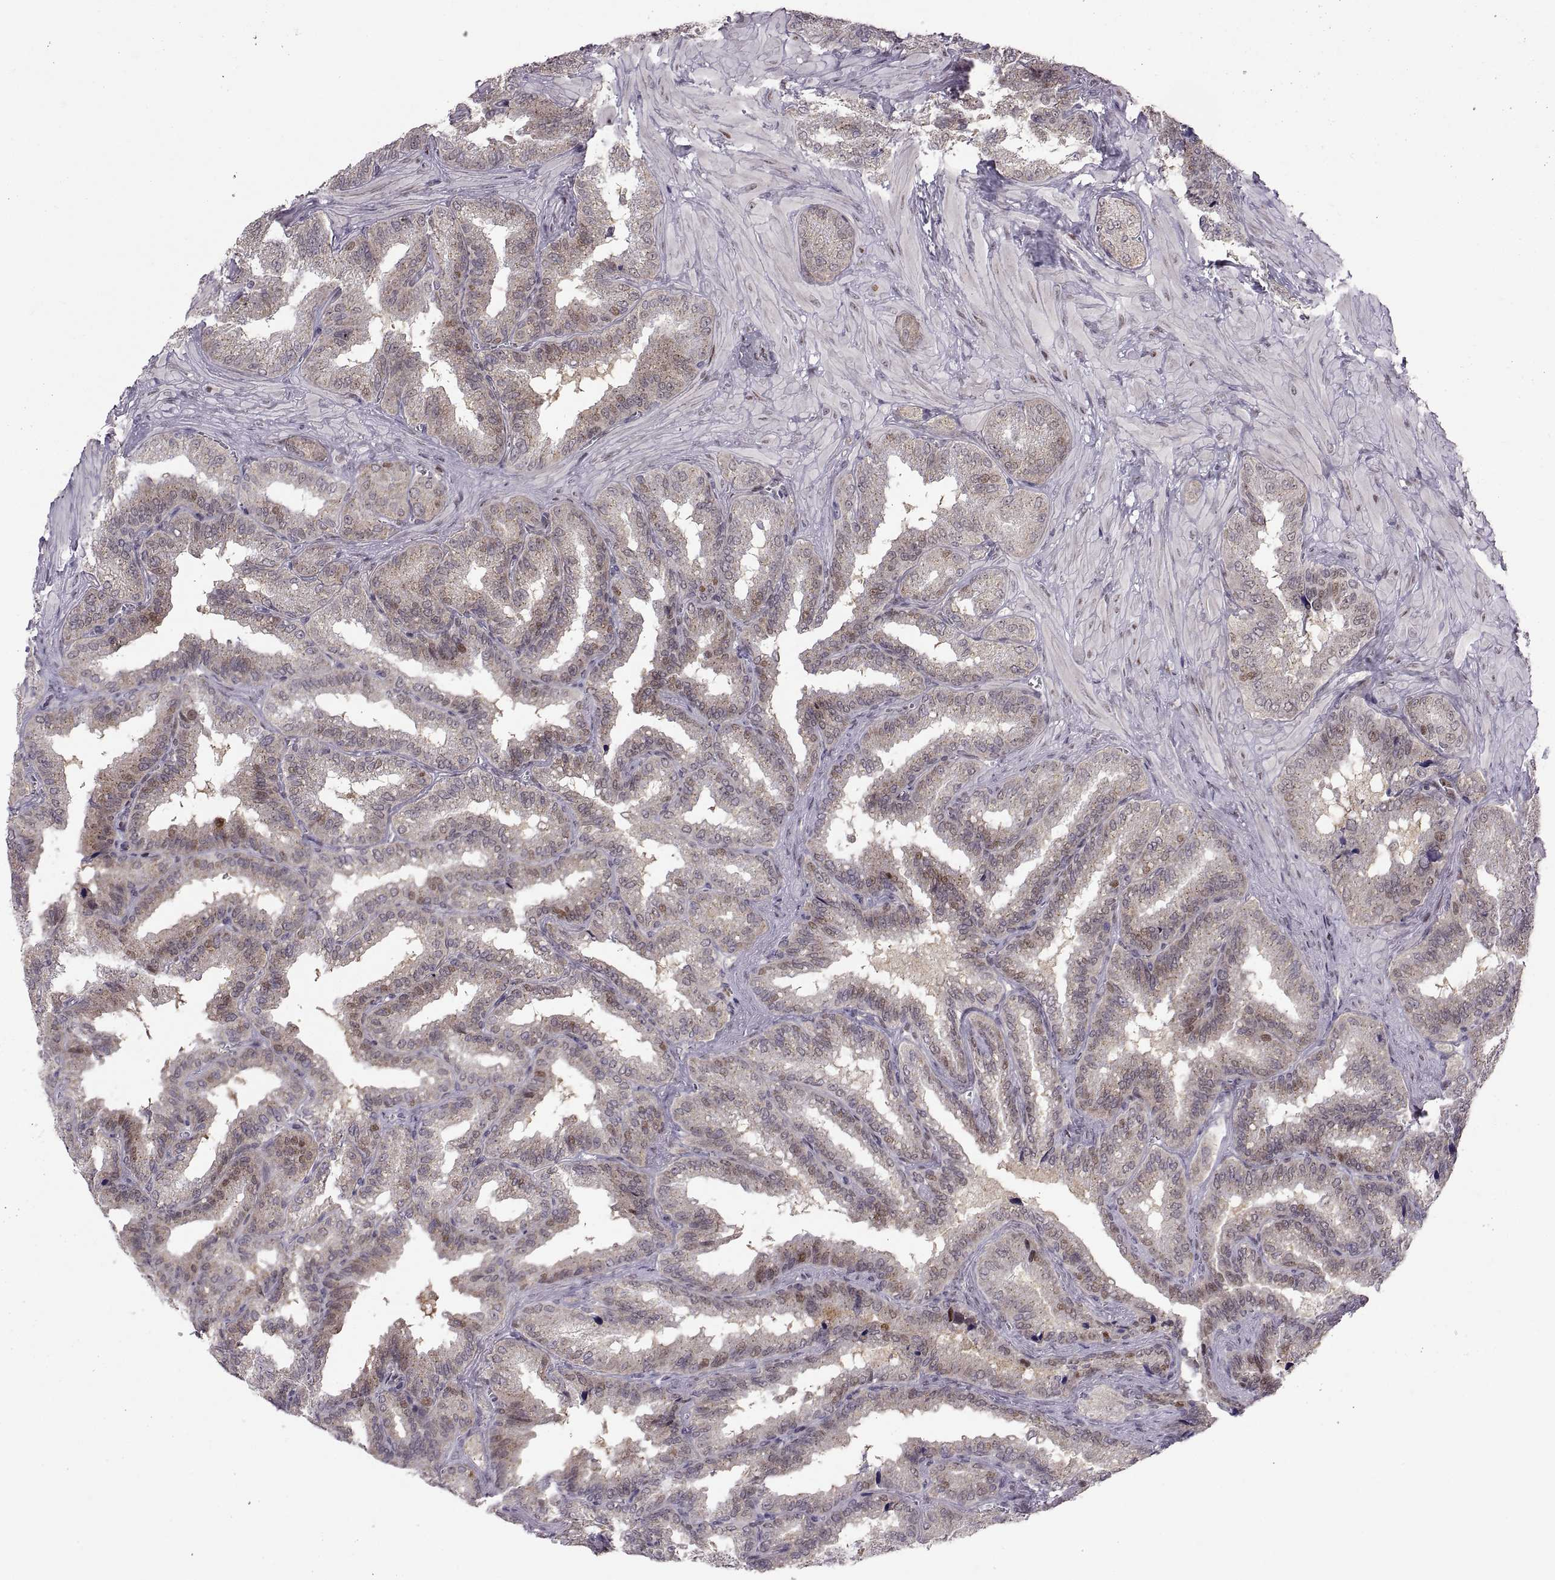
{"staining": {"intensity": "negative", "quantity": "none", "location": "none"}, "tissue": "seminal vesicle", "cell_type": "Glandular cells", "image_type": "normal", "snomed": [{"axis": "morphology", "description": "Normal tissue, NOS"}, {"axis": "topography", "description": "Seminal veicle"}], "caption": "Image shows no protein positivity in glandular cells of normal seminal vesicle.", "gene": "SNAI1", "patient": {"sex": "male", "age": 37}}